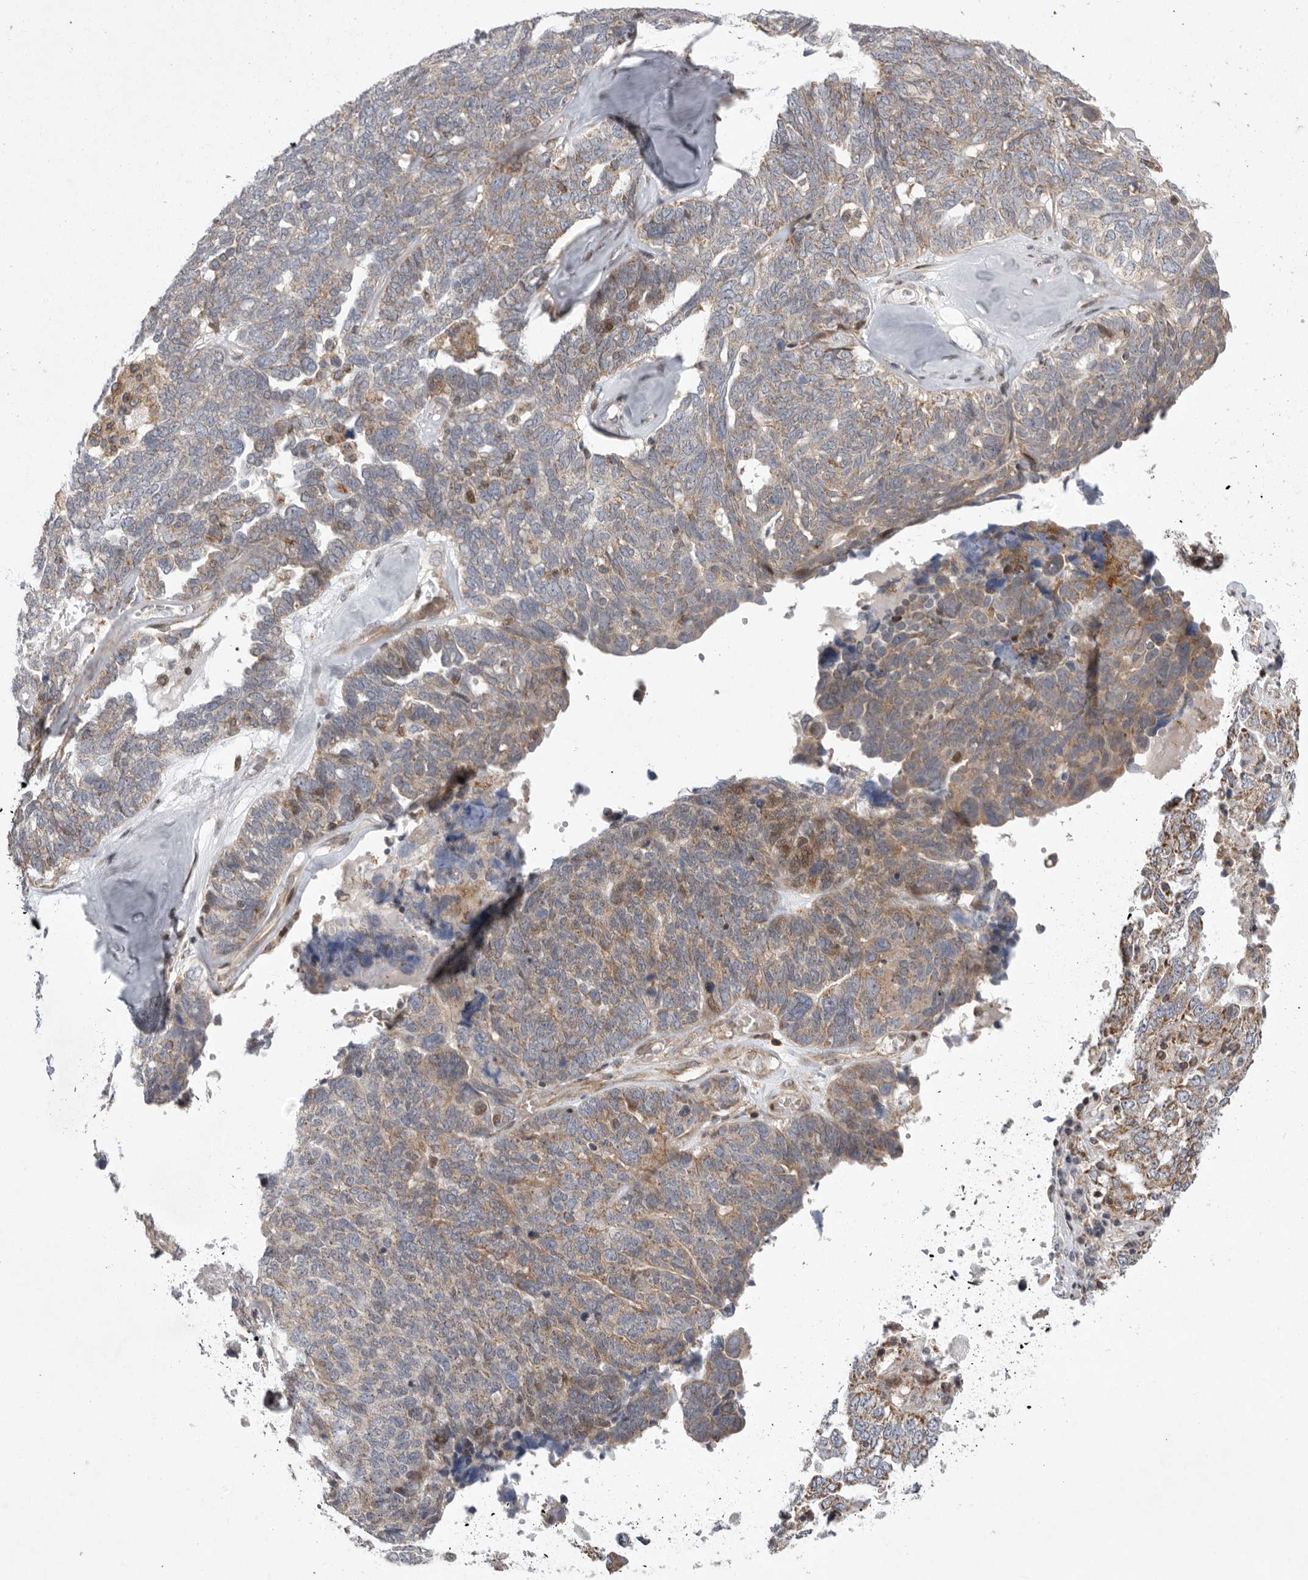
{"staining": {"intensity": "moderate", "quantity": "25%-75%", "location": "cytoplasmic/membranous"}, "tissue": "ovarian cancer", "cell_type": "Tumor cells", "image_type": "cancer", "snomed": [{"axis": "morphology", "description": "Cystadenocarcinoma, serous, NOS"}, {"axis": "topography", "description": "Ovary"}], "caption": "This image demonstrates immunohistochemistry staining of human serous cystadenocarcinoma (ovarian), with medium moderate cytoplasmic/membranous positivity in about 25%-75% of tumor cells.", "gene": "MPZL1", "patient": {"sex": "female", "age": 79}}